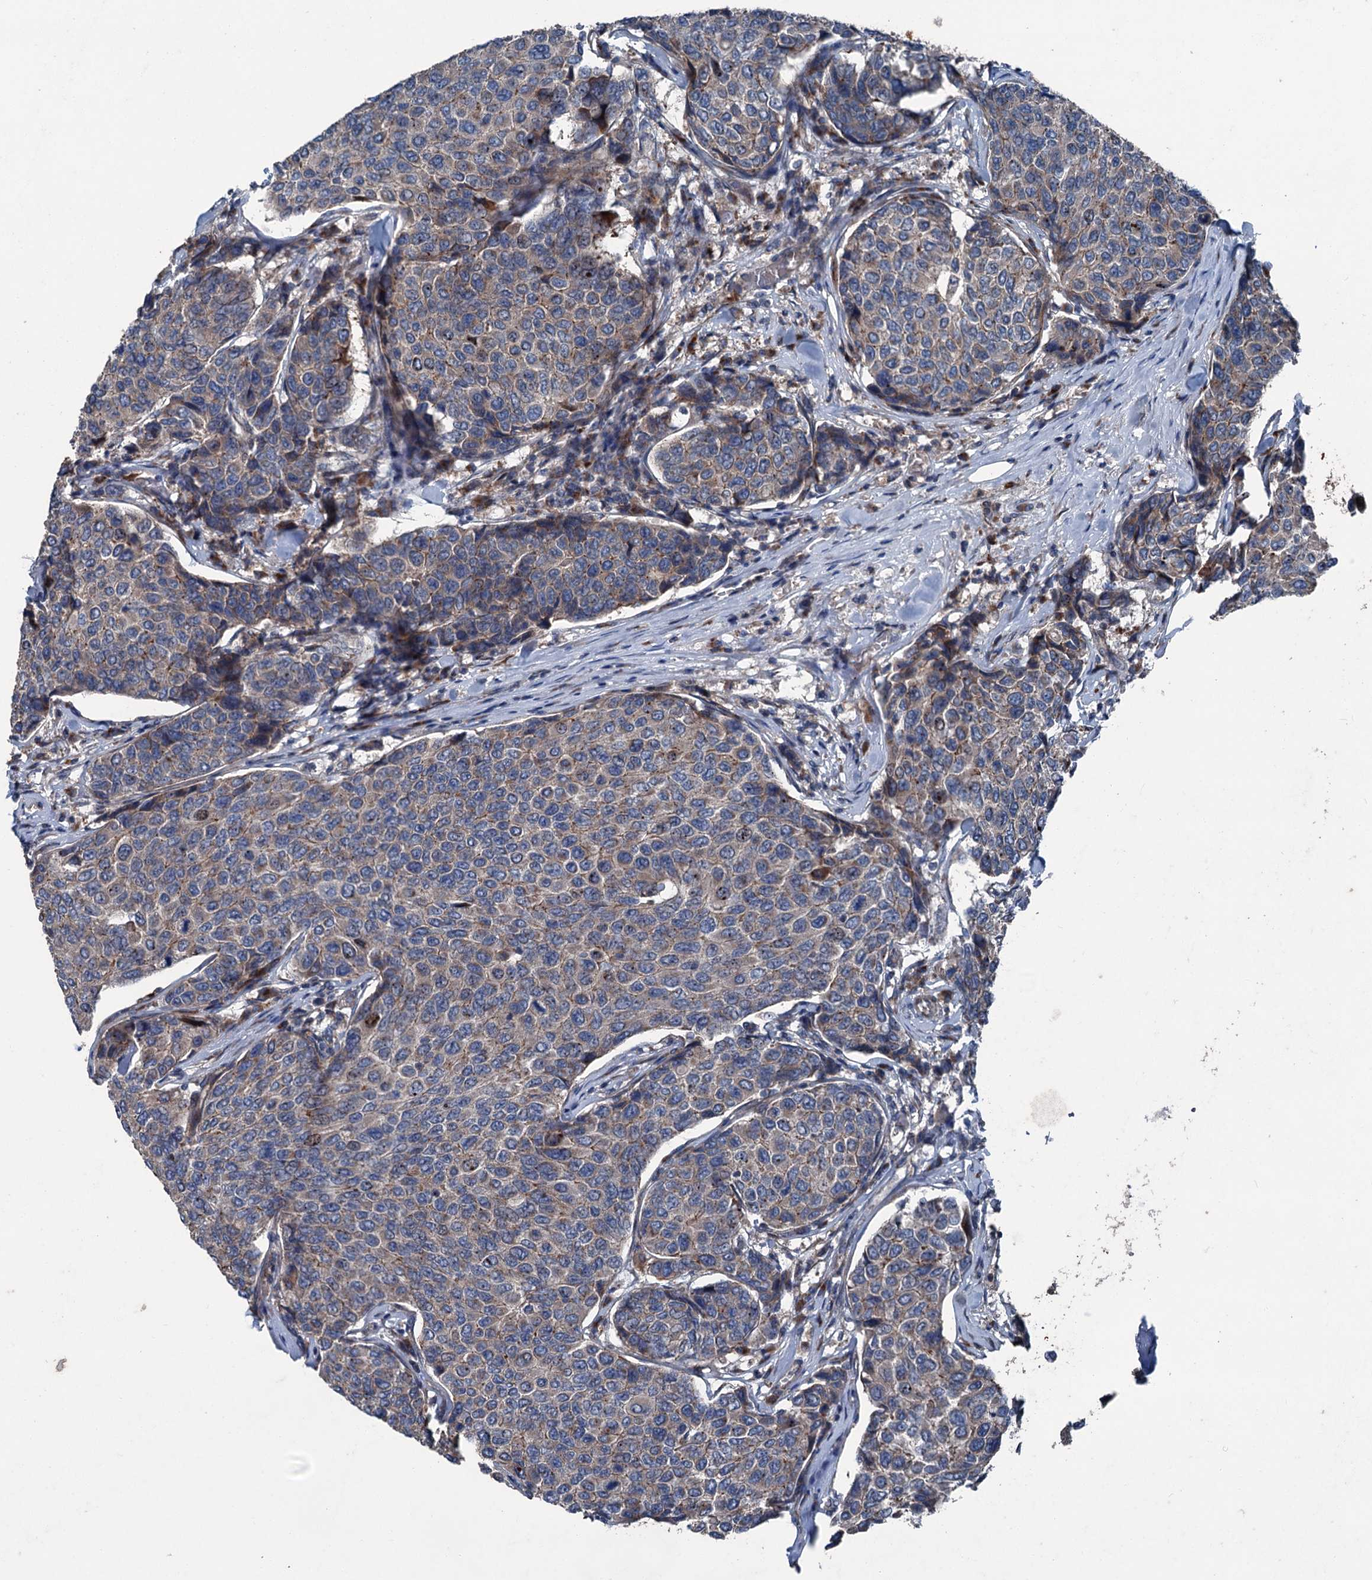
{"staining": {"intensity": "weak", "quantity": "25%-75%", "location": "cytoplasmic/membranous"}, "tissue": "breast cancer", "cell_type": "Tumor cells", "image_type": "cancer", "snomed": [{"axis": "morphology", "description": "Duct carcinoma"}, {"axis": "topography", "description": "Breast"}], "caption": "This image shows immunohistochemistry staining of breast invasive ductal carcinoma, with low weak cytoplasmic/membranous positivity in about 25%-75% of tumor cells.", "gene": "RUFY1", "patient": {"sex": "female", "age": 55}}